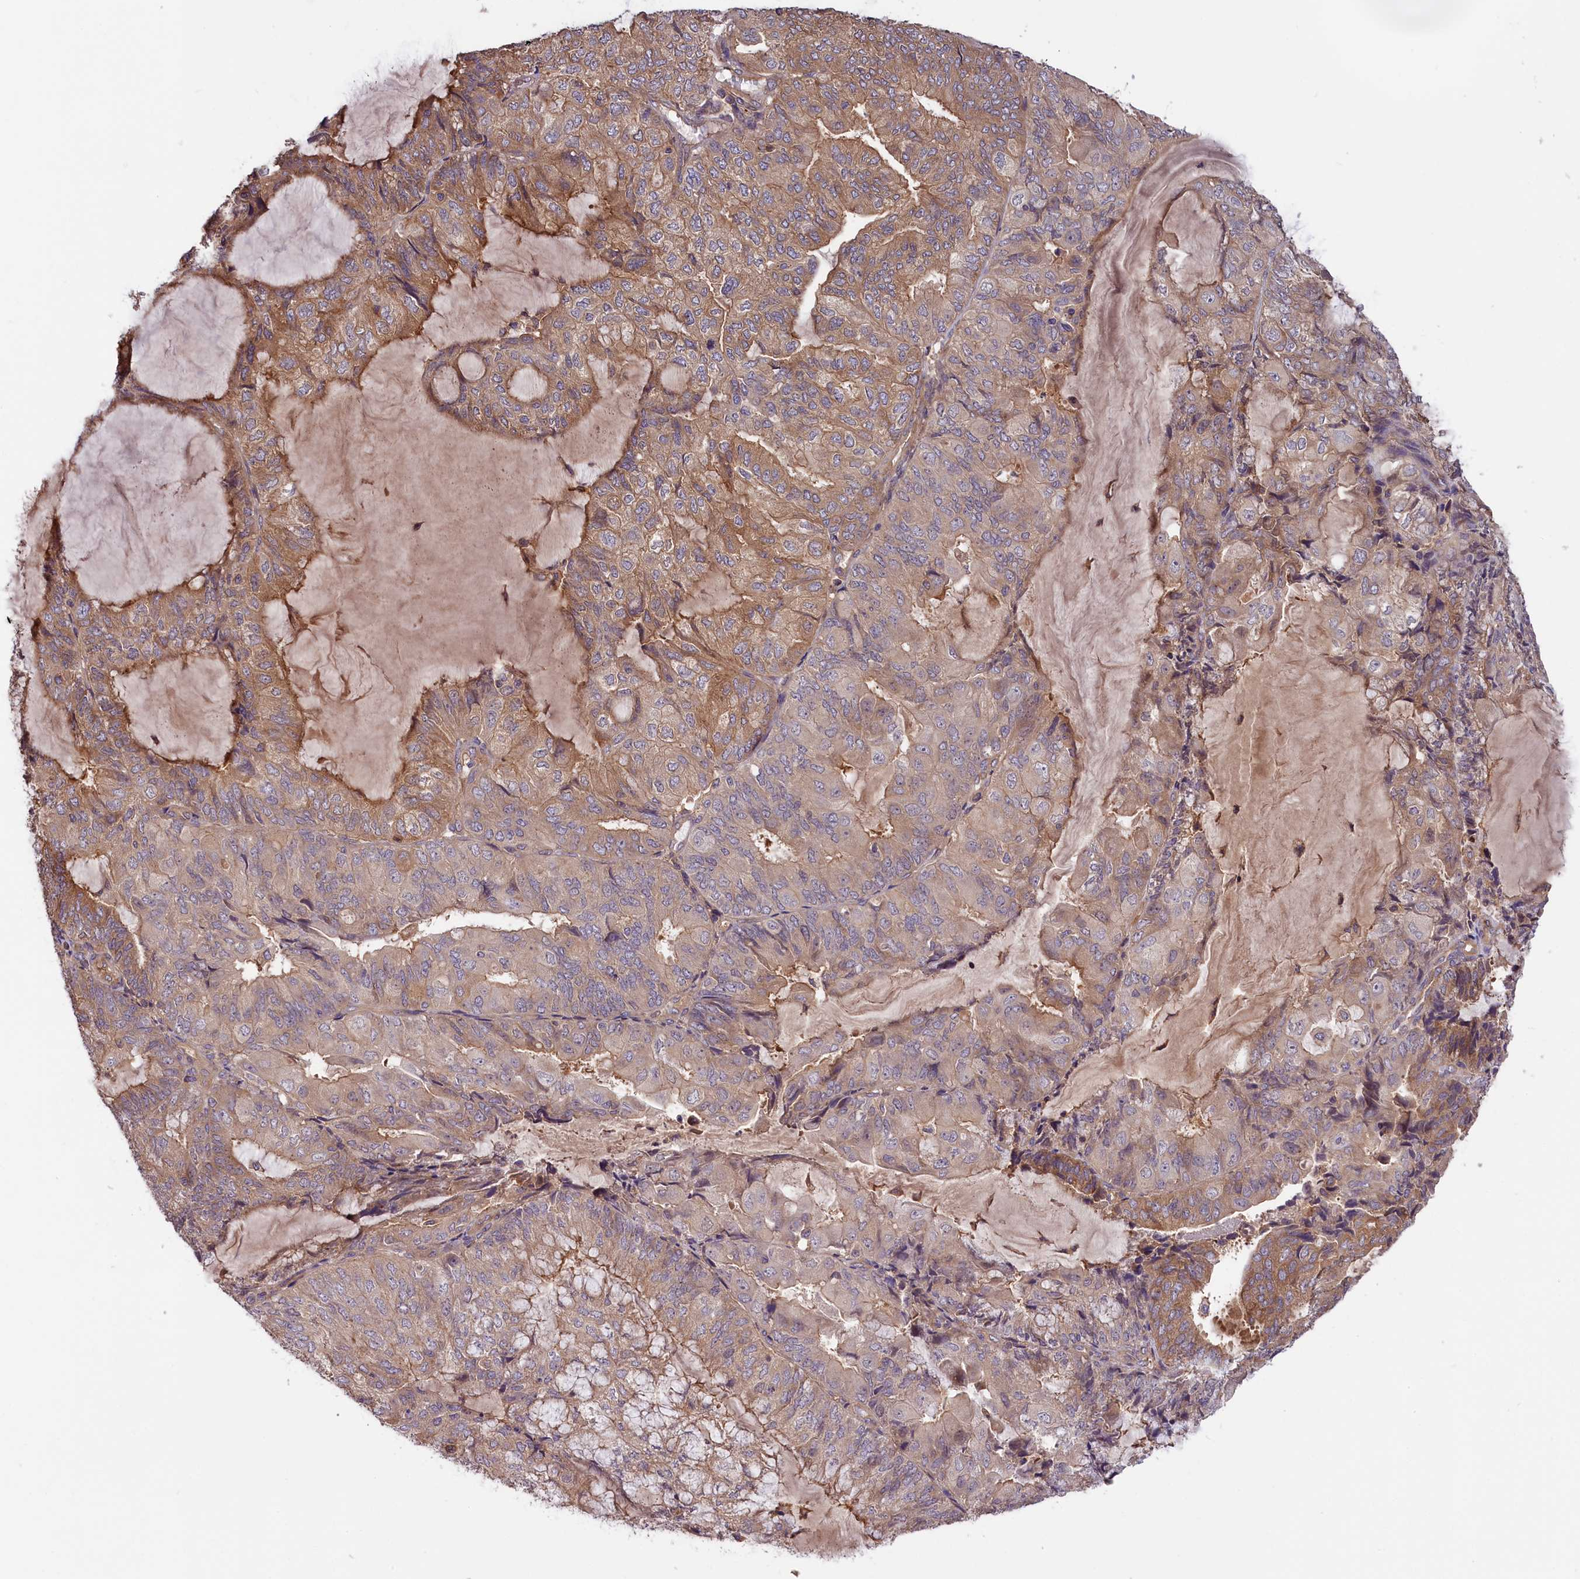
{"staining": {"intensity": "moderate", "quantity": "25%-75%", "location": "cytoplasmic/membranous"}, "tissue": "endometrial cancer", "cell_type": "Tumor cells", "image_type": "cancer", "snomed": [{"axis": "morphology", "description": "Adenocarcinoma, NOS"}, {"axis": "topography", "description": "Endometrium"}], "caption": "High-power microscopy captured an IHC photomicrograph of endometrial cancer (adenocarcinoma), revealing moderate cytoplasmic/membranous expression in about 25%-75% of tumor cells.", "gene": "SETD6", "patient": {"sex": "female", "age": 81}}